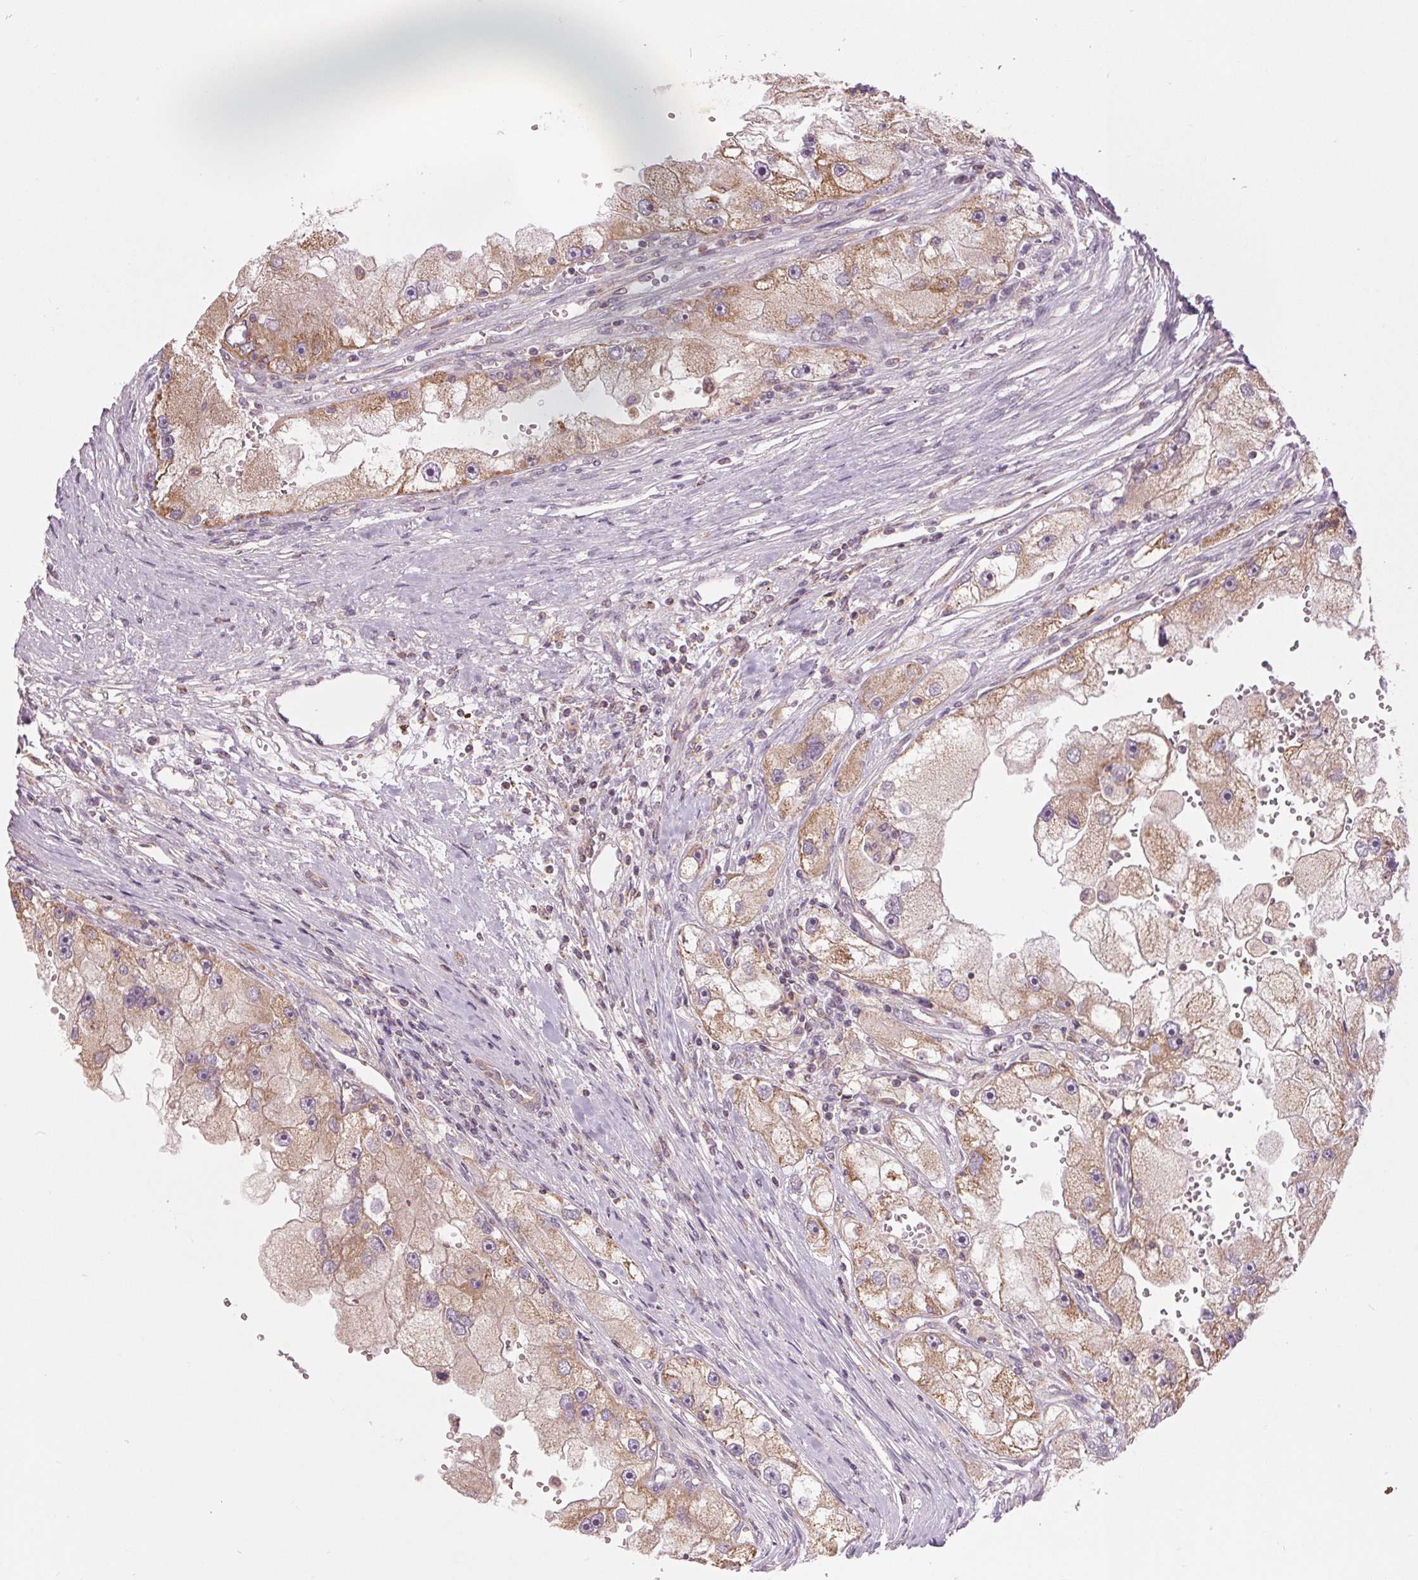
{"staining": {"intensity": "weak", "quantity": ">75%", "location": "cytoplasmic/membranous"}, "tissue": "renal cancer", "cell_type": "Tumor cells", "image_type": "cancer", "snomed": [{"axis": "morphology", "description": "Adenocarcinoma, NOS"}, {"axis": "topography", "description": "Kidney"}], "caption": "Human renal adenocarcinoma stained for a protein (brown) exhibits weak cytoplasmic/membranous positive positivity in approximately >75% of tumor cells.", "gene": "MAP3K5", "patient": {"sex": "male", "age": 63}}